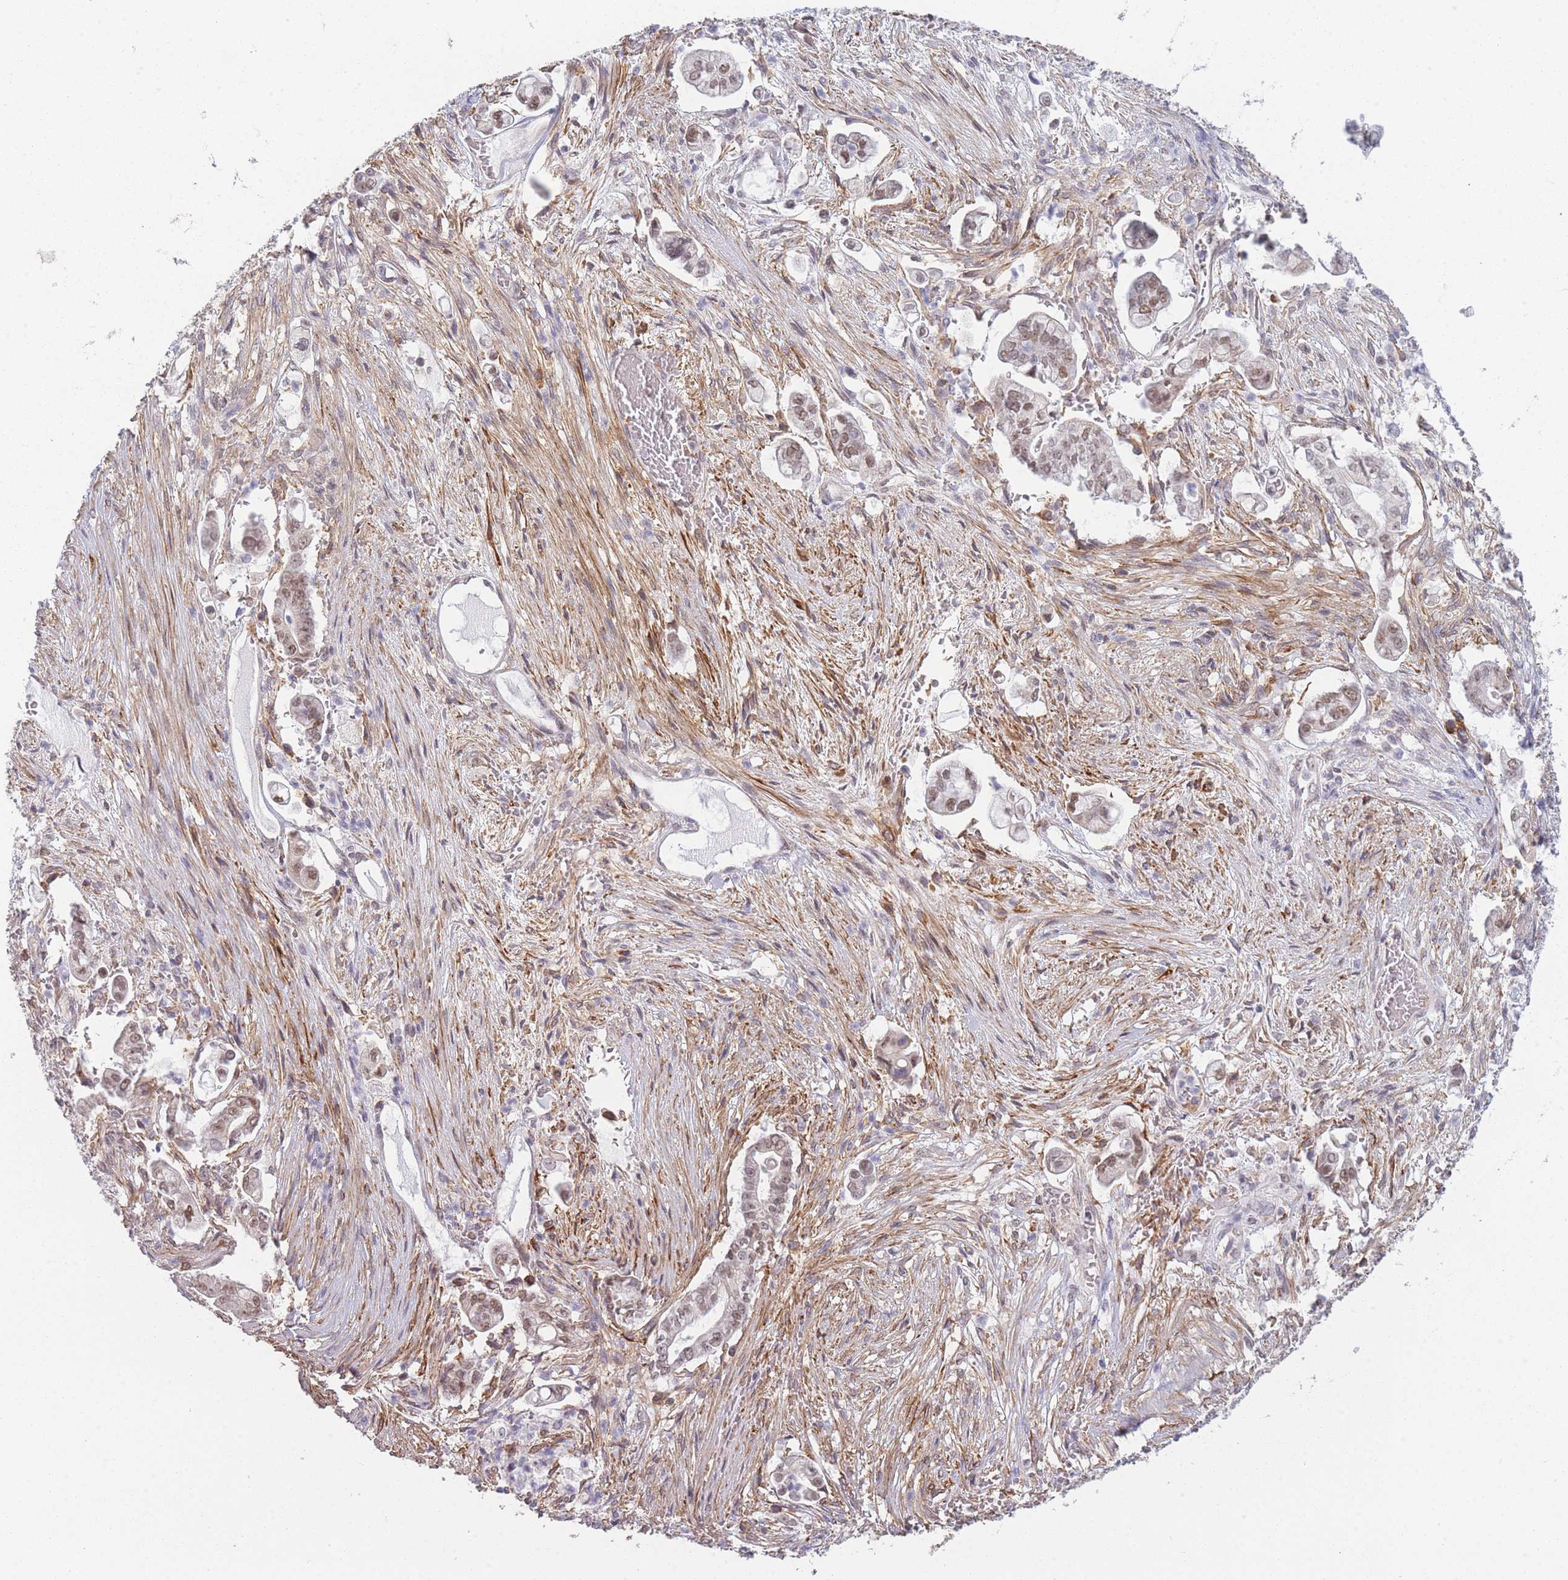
{"staining": {"intensity": "moderate", "quantity": ">75%", "location": "nuclear"}, "tissue": "pancreatic cancer", "cell_type": "Tumor cells", "image_type": "cancer", "snomed": [{"axis": "morphology", "description": "Adenocarcinoma, NOS"}, {"axis": "topography", "description": "Pancreas"}], "caption": "Immunohistochemistry (IHC) (DAB) staining of human adenocarcinoma (pancreatic) demonstrates moderate nuclear protein staining in about >75% of tumor cells.", "gene": "SIN3B", "patient": {"sex": "female", "age": 69}}